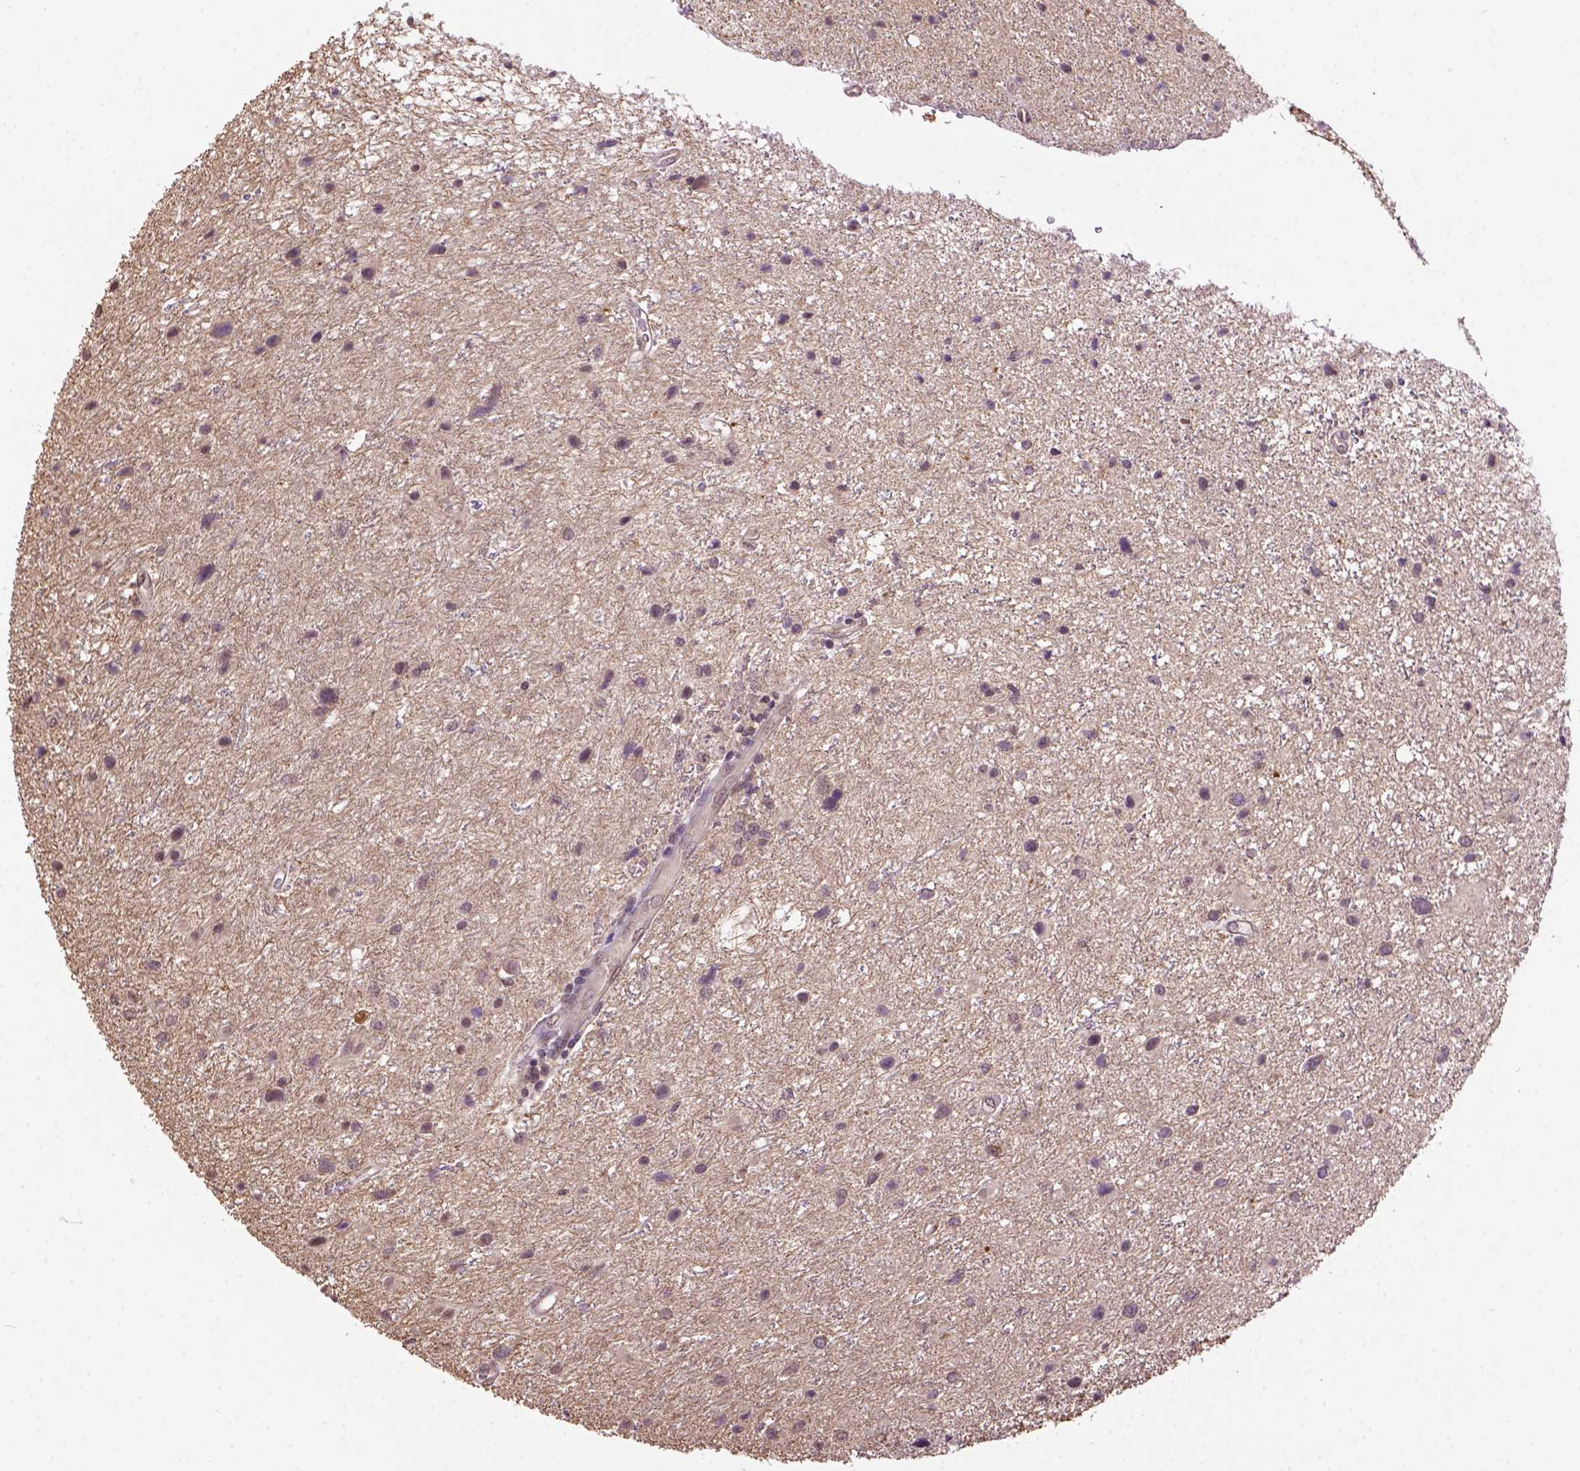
{"staining": {"intensity": "negative", "quantity": "none", "location": "none"}, "tissue": "glioma", "cell_type": "Tumor cells", "image_type": "cancer", "snomed": [{"axis": "morphology", "description": "Glioma, malignant, Low grade"}, {"axis": "topography", "description": "Brain"}], "caption": "This is a photomicrograph of IHC staining of glioma, which shows no expression in tumor cells.", "gene": "WDR17", "patient": {"sex": "female", "age": 32}}